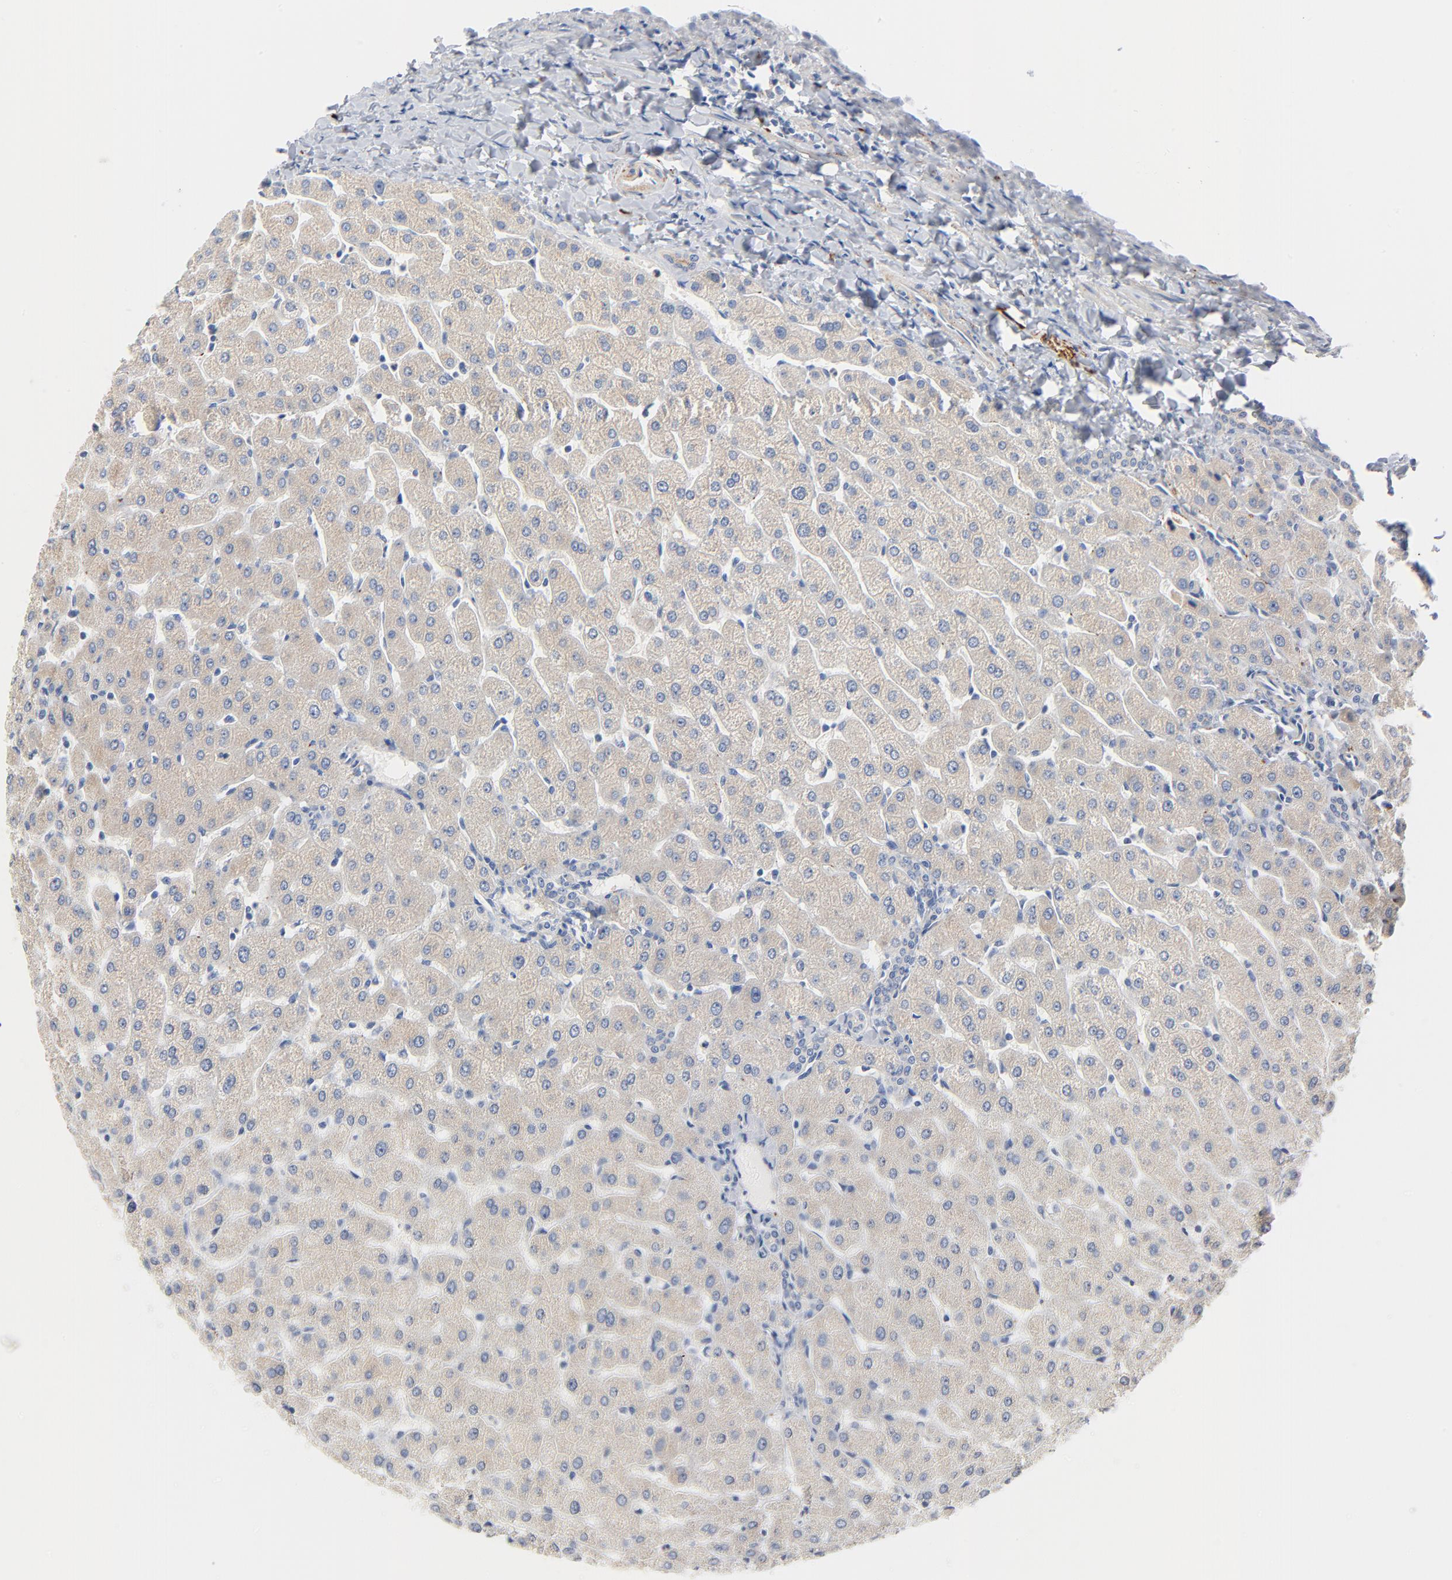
{"staining": {"intensity": "negative", "quantity": "none", "location": "none"}, "tissue": "liver", "cell_type": "Cholangiocytes", "image_type": "normal", "snomed": [{"axis": "morphology", "description": "Normal tissue, NOS"}, {"axis": "morphology", "description": "Fibrosis, NOS"}, {"axis": "topography", "description": "Liver"}], "caption": "Cholangiocytes are negative for brown protein staining in unremarkable liver. (IHC, brightfield microscopy, high magnification).", "gene": "IFT43", "patient": {"sex": "female", "age": 29}}